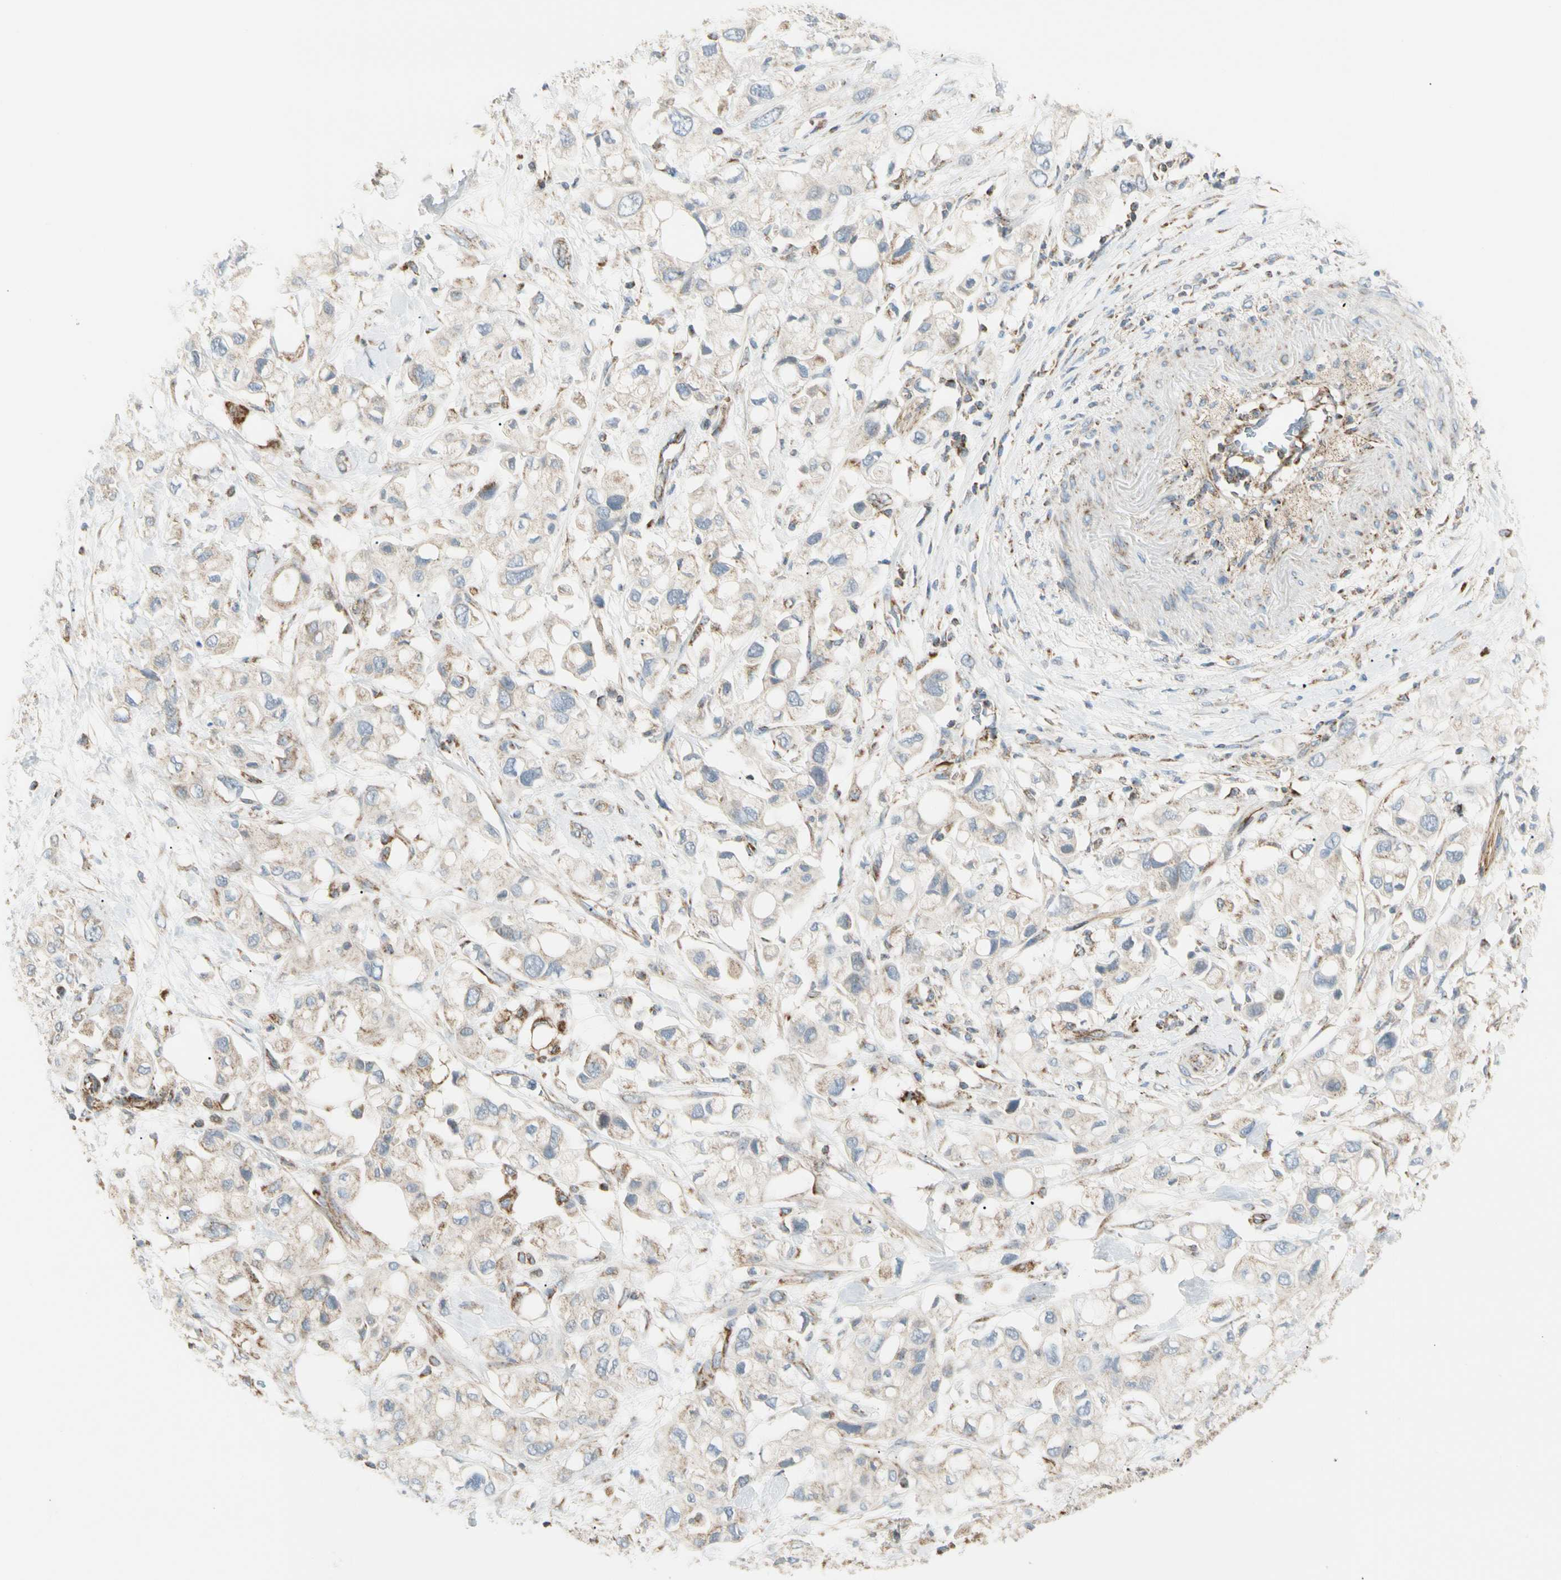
{"staining": {"intensity": "weak", "quantity": "25%-75%", "location": "cytoplasmic/membranous"}, "tissue": "pancreatic cancer", "cell_type": "Tumor cells", "image_type": "cancer", "snomed": [{"axis": "morphology", "description": "Adenocarcinoma, NOS"}, {"axis": "topography", "description": "Pancreas"}], "caption": "Adenocarcinoma (pancreatic) tissue displays weak cytoplasmic/membranous staining in about 25%-75% of tumor cells, visualized by immunohistochemistry.", "gene": "TBC1D10A", "patient": {"sex": "female", "age": 56}}